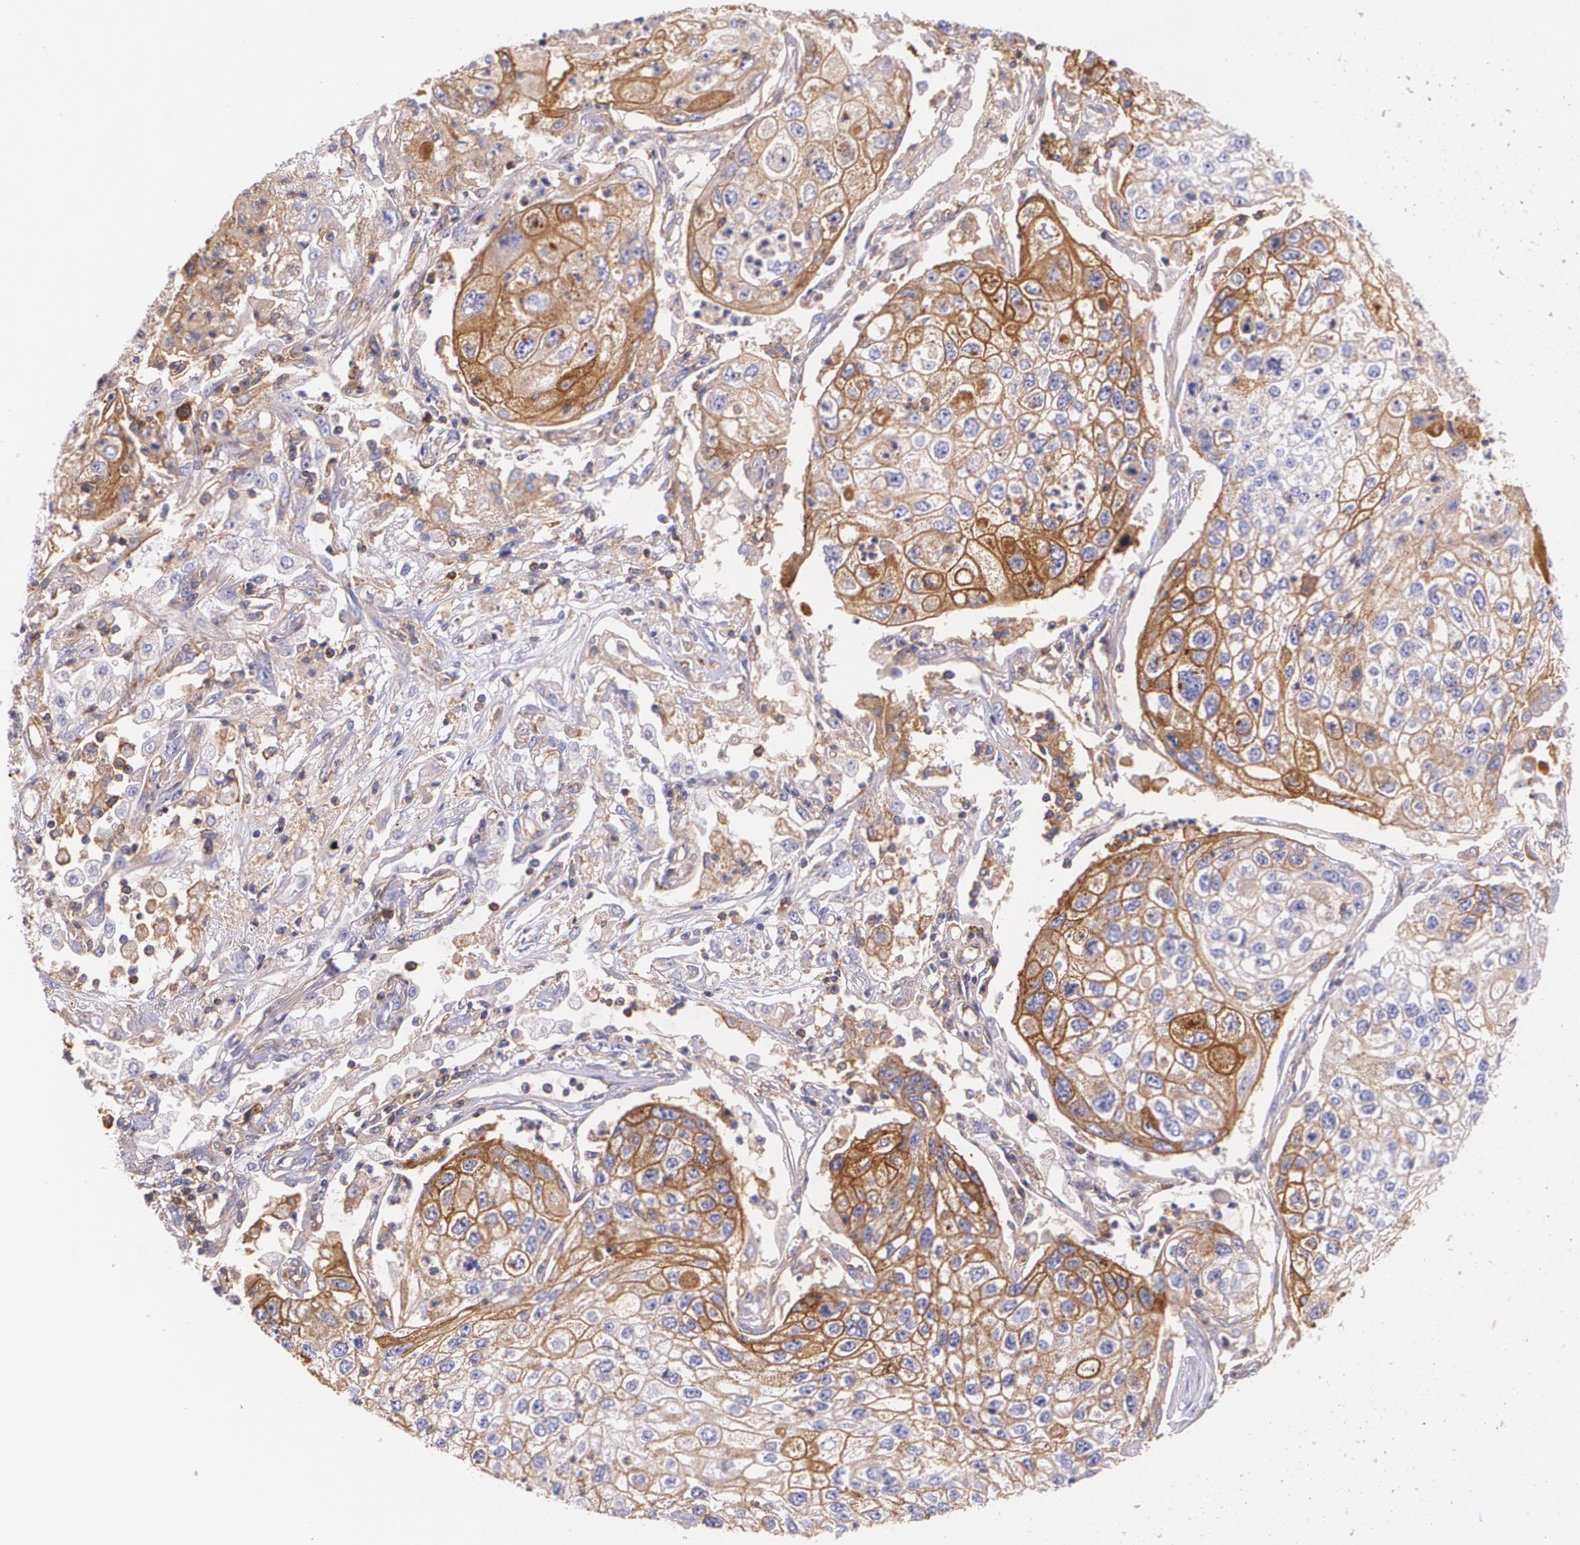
{"staining": {"intensity": "moderate", "quantity": "25%-75%", "location": "cytoplasmic/membranous"}, "tissue": "lung cancer", "cell_type": "Tumor cells", "image_type": "cancer", "snomed": [{"axis": "morphology", "description": "Squamous cell carcinoma, NOS"}, {"axis": "topography", "description": "Lung"}], "caption": "Lung squamous cell carcinoma stained for a protein (brown) shows moderate cytoplasmic/membranous positive staining in about 25%-75% of tumor cells.", "gene": "B2M", "patient": {"sex": "male", "age": 75}}